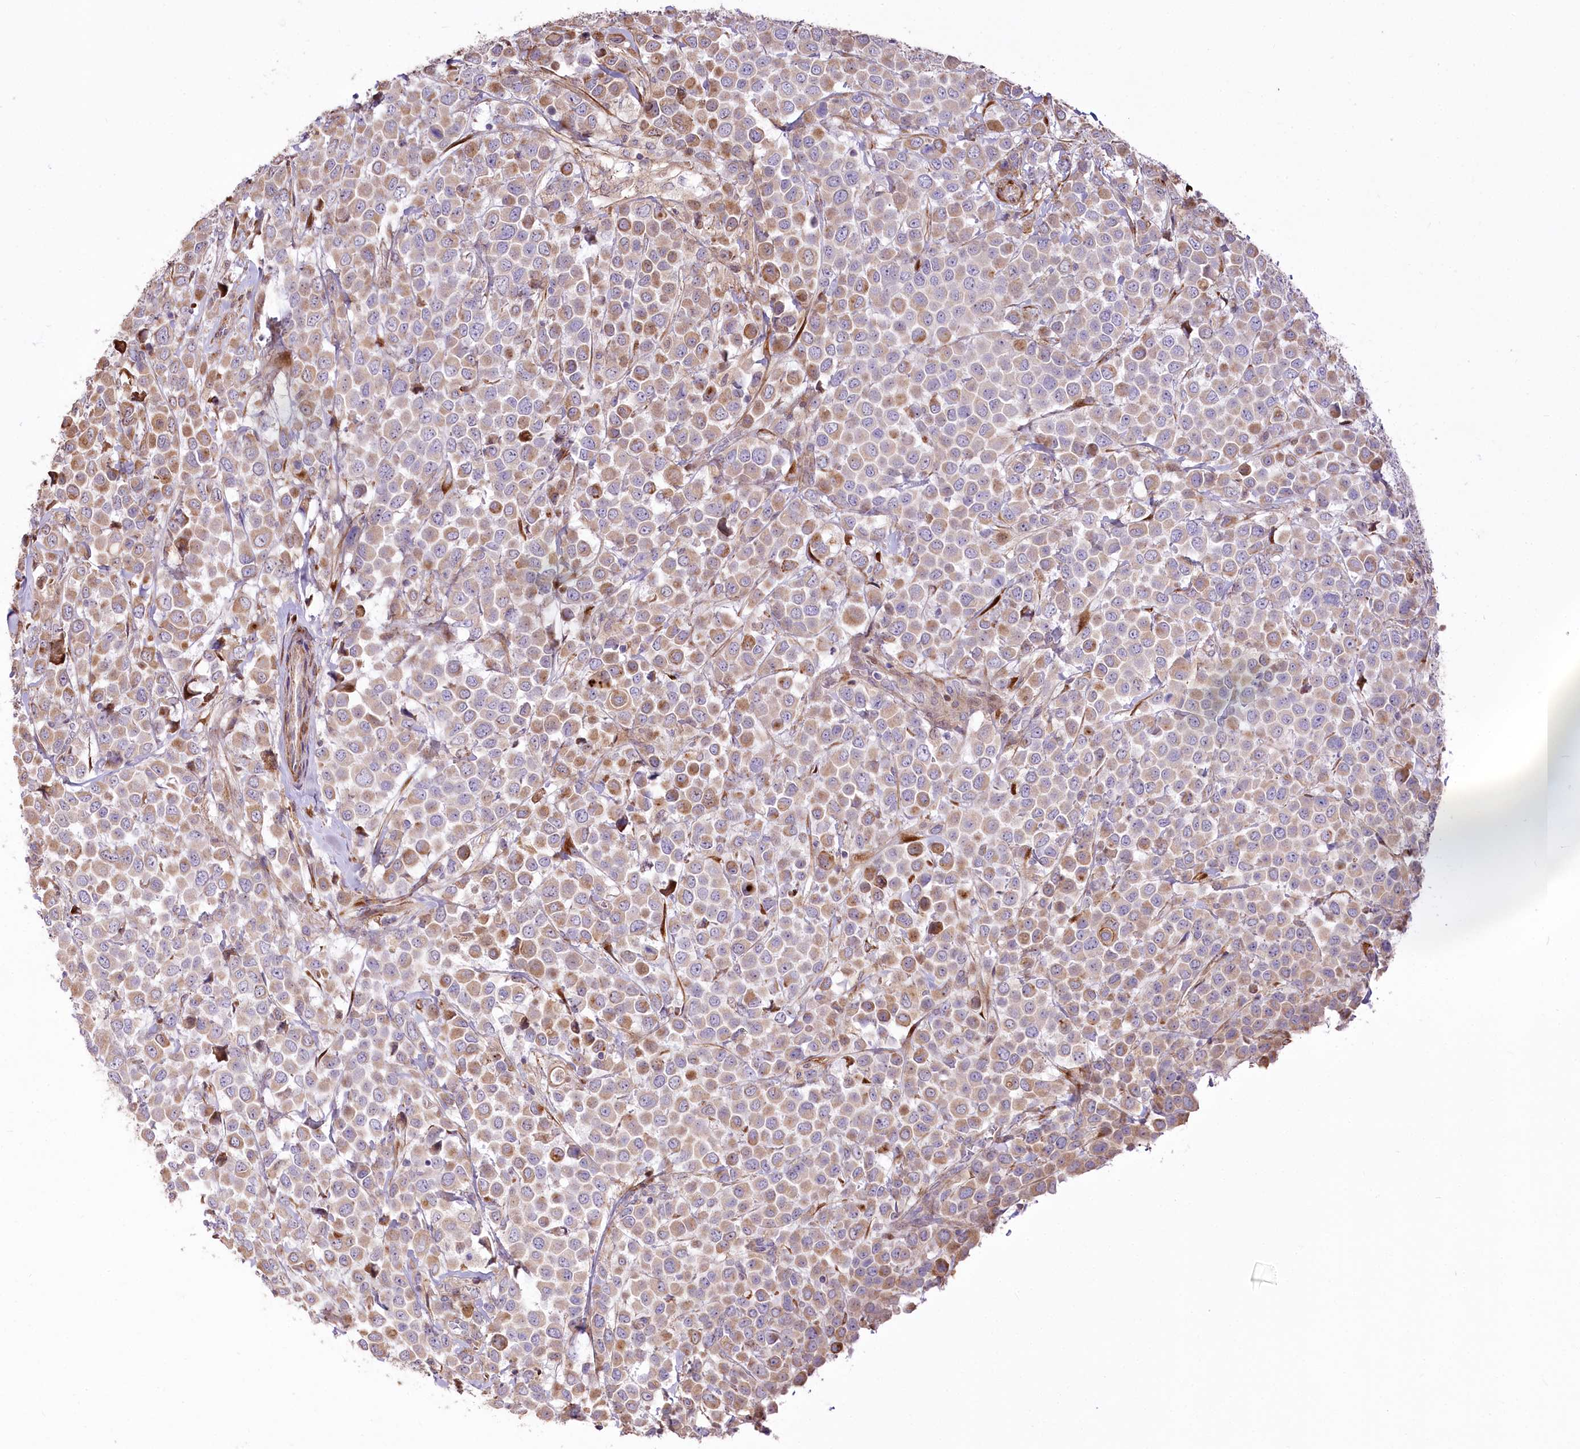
{"staining": {"intensity": "moderate", "quantity": ">75%", "location": "cytoplasmic/membranous"}, "tissue": "breast cancer", "cell_type": "Tumor cells", "image_type": "cancer", "snomed": [{"axis": "morphology", "description": "Duct carcinoma"}, {"axis": "topography", "description": "Breast"}], "caption": "DAB immunohistochemical staining of human breast cancer (infiltrating ductal carcinoma) demonstrates moderate cytoplasmic/membranous protein expression in approximately >75% of tumor cells.", "gene": "RNF24", "patient": {"sex": "female", "age": 61}}